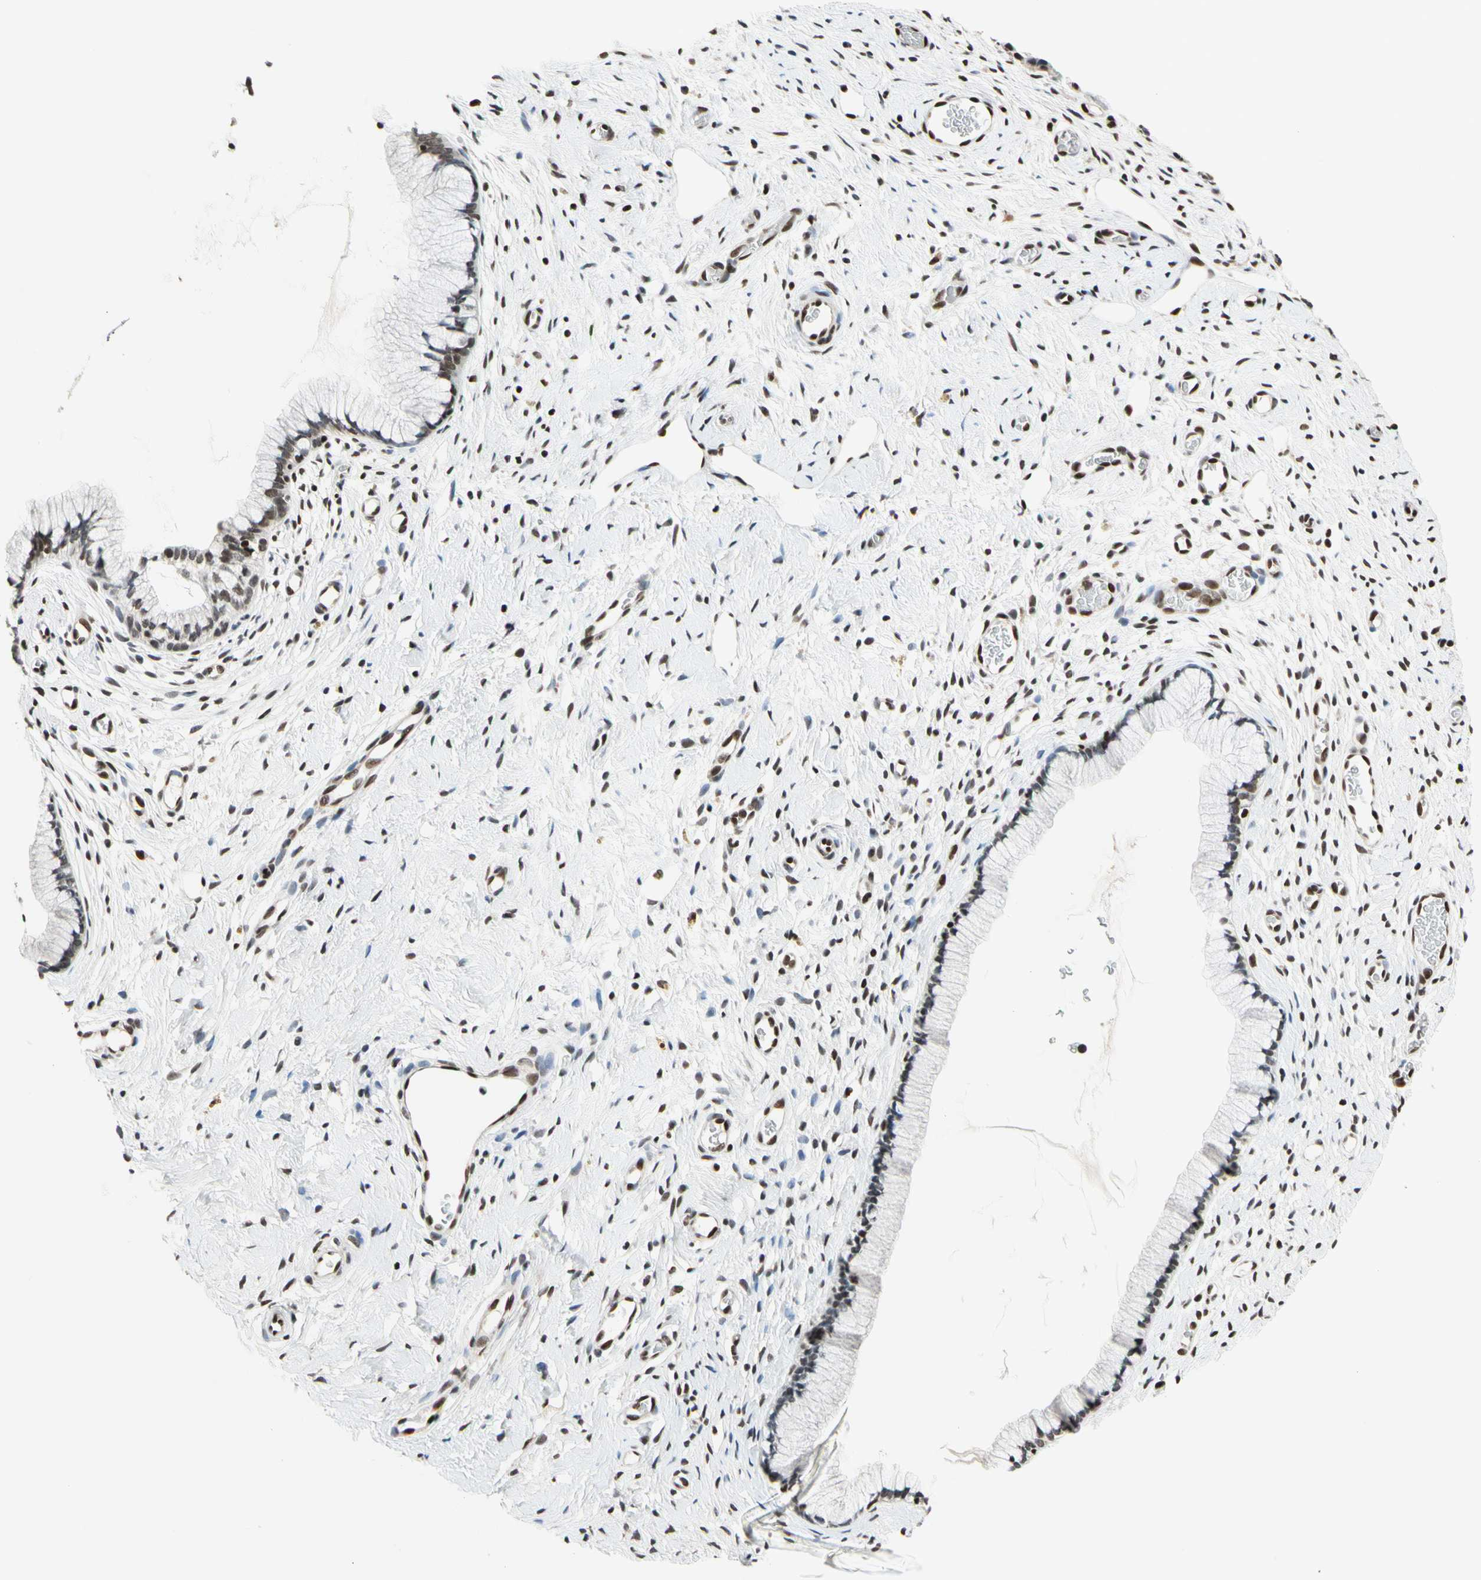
{"staining": {"intensity": "moderate", "quantity": "25%-75%", "location": "nuclear"}, "tissue": "cervix", "cell_type": "Glandular cells", "image_type": "normal", "snomed": [{"axis": "morphology", "description": "Normal tissue, NOS"}, {"axis": "topography", "description": "Cervix"}], "caption": "This is a histology image of immunohistochemistry staining of normal cervix, which shows moderate expression in the nuclear of glandular cells.", "gene": "RECQL", "patient": {"sex": "female", "age": 65}}